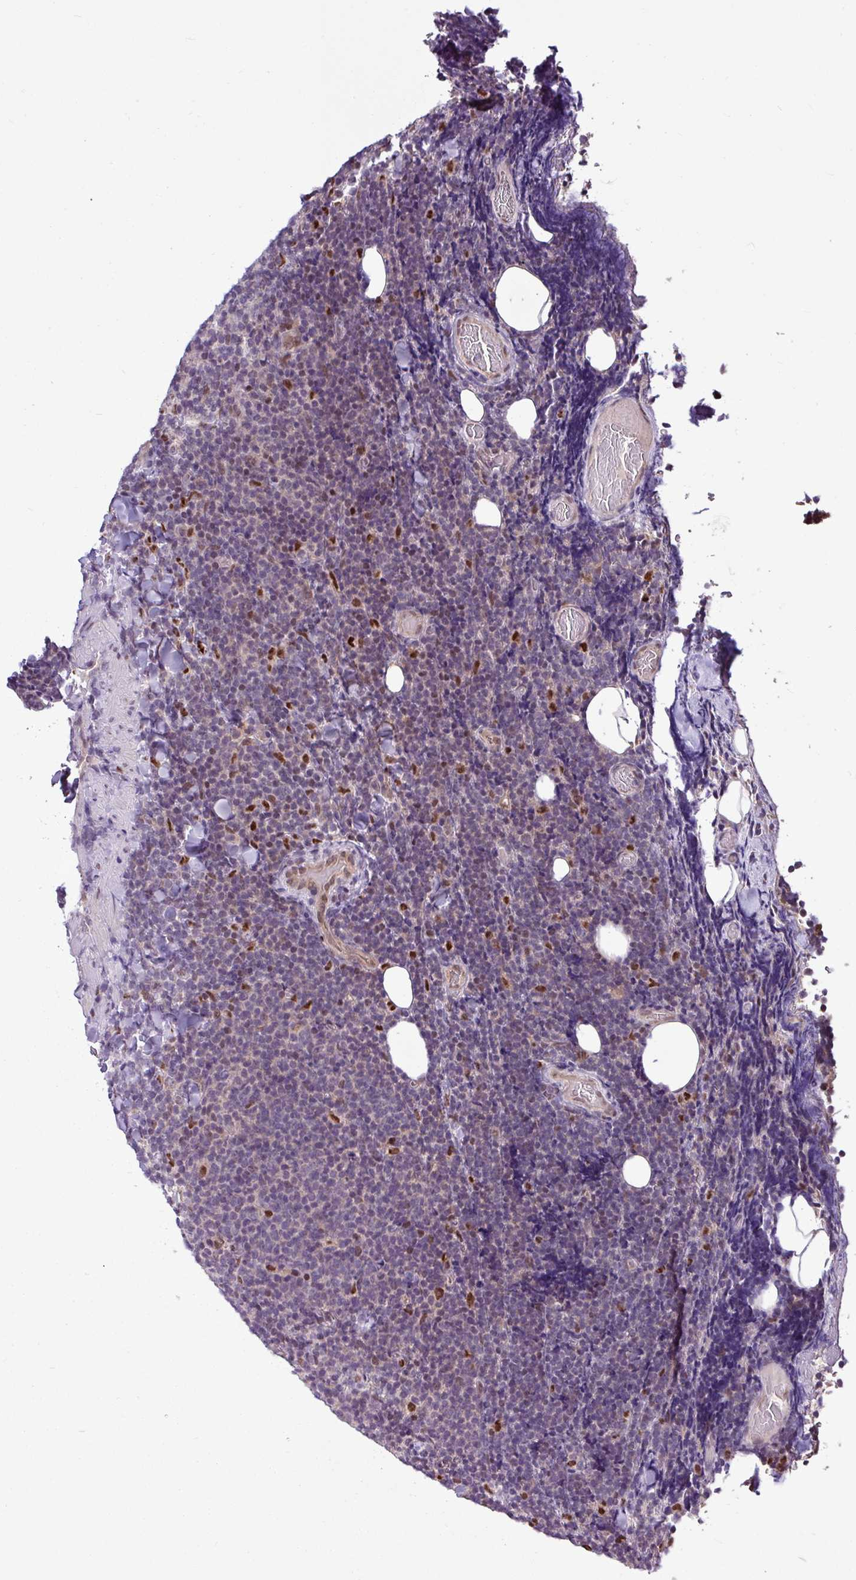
{"staining": {"intensity": "negative", "quantity": "none", "location": "none"}, "tissue": "lymphoma", "cell_type": "Tumor cells", "image_type": "cancer", "snomed": [{"axis": "morphology", "description": "Malignant lymphoma, non-Hodgkin's type, Low grade"}, {"axis": "topography", "description": "Lymph node"}], "caption": "An image of human low-grade malignant lymphoma, non-Hodgkin's type is negative for staining in tumor cells.", "gene": "SKIC2", "patient": {"sex": "male", "age": 66}}